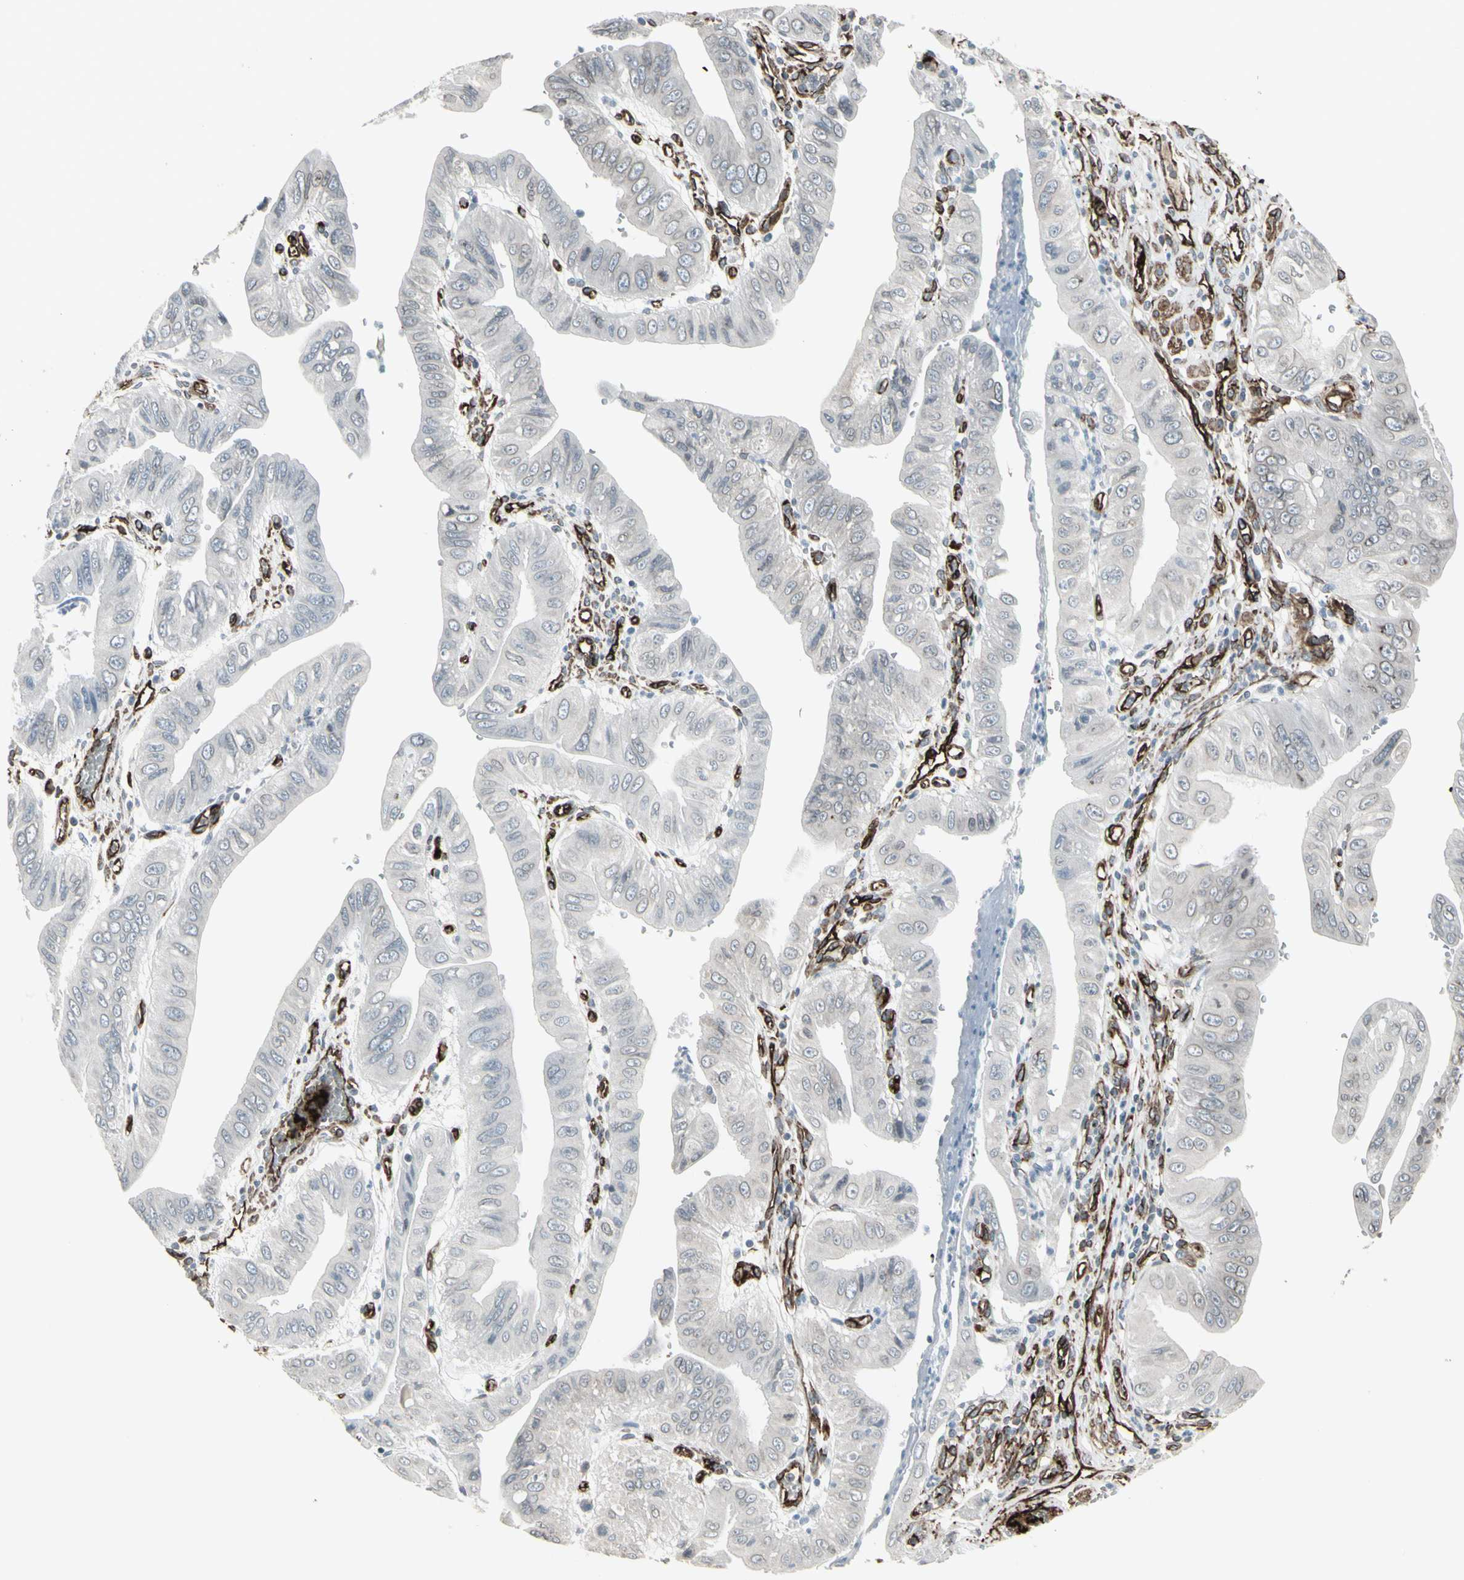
{"staining": {"intensity": "negative", "quantity": "none", "location": "none"}, "tissue": "pancreatic cancer", "cell_type": "Tumor cells", "image_type": "cancer", "snomed": [{"axis": "morphology", "description": "Normal tissue, NOS"}, {"axis": "topography", "description": "Lymph node"}], "caption": "The immunohistochemistry (IHC) image has no significant staining in tumor cells of pancreatic cancer tissue.", "gene": "DTX3L", "patient": {"sex": "male", "age": 50}}